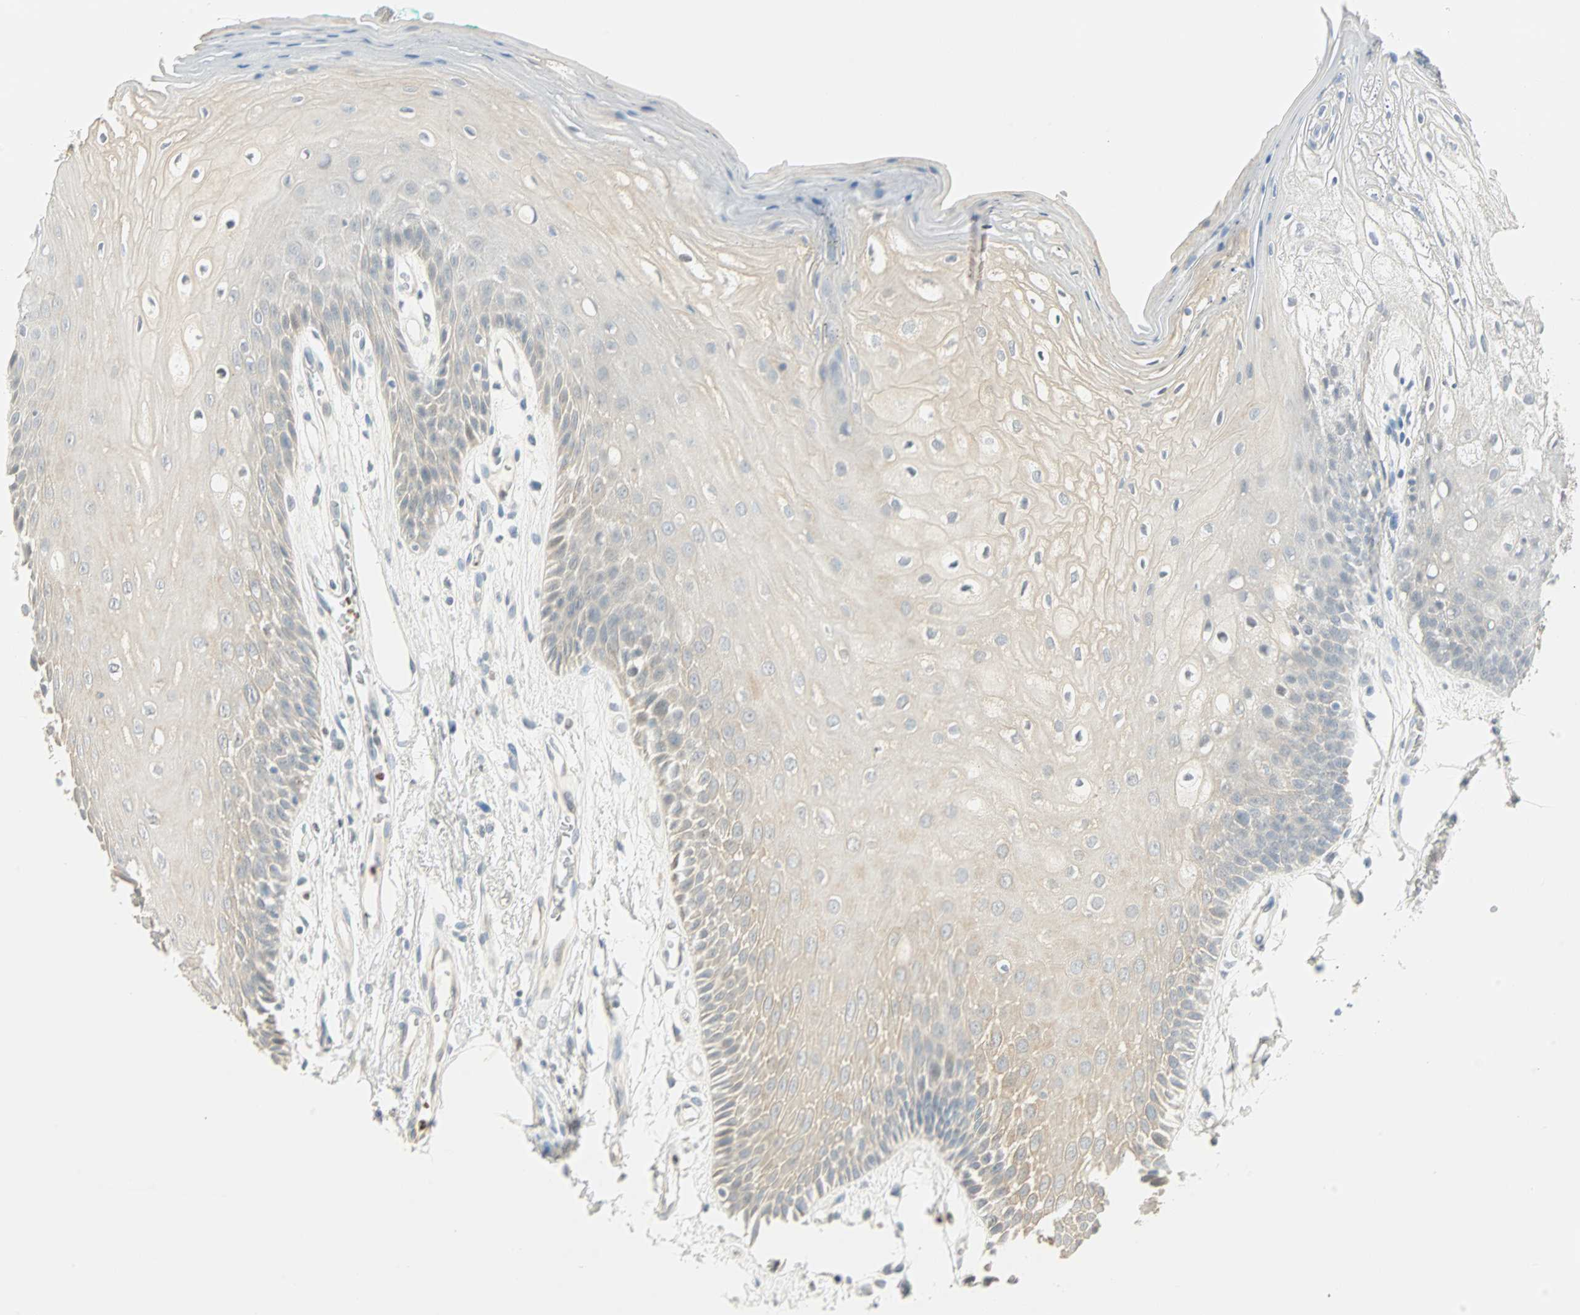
{"staining": {"intensity": "weak", "quantity": ">75%", "location": "cytoplasmic/membranous"}, "tissue": "oral mucosa", "cell_type": "Squamous epithelial cells", "image_type": "normal", "snomed": [{"axis": "morphology", "description": "Normal tissue, NOS"}, {"axis": "morphology", "description": "Squamous cell carcinoma, NOS"}, {"axis": "topography", "description": "Skeletal muscle"}, {"axis": "topography", "description": "Oral tissue"}, {"axis": "topography", "description": "Head-Neck"}], "caption": "The photomicrograph displays immunohistochemical staining of unremarkable oral mucosa. There is weak cytoplasmic/membranous staining is seen in approximately >75% of squamous epithelial cells.", "gene": "MLLT10", "patient": {"sex": "female", "age": 84}}